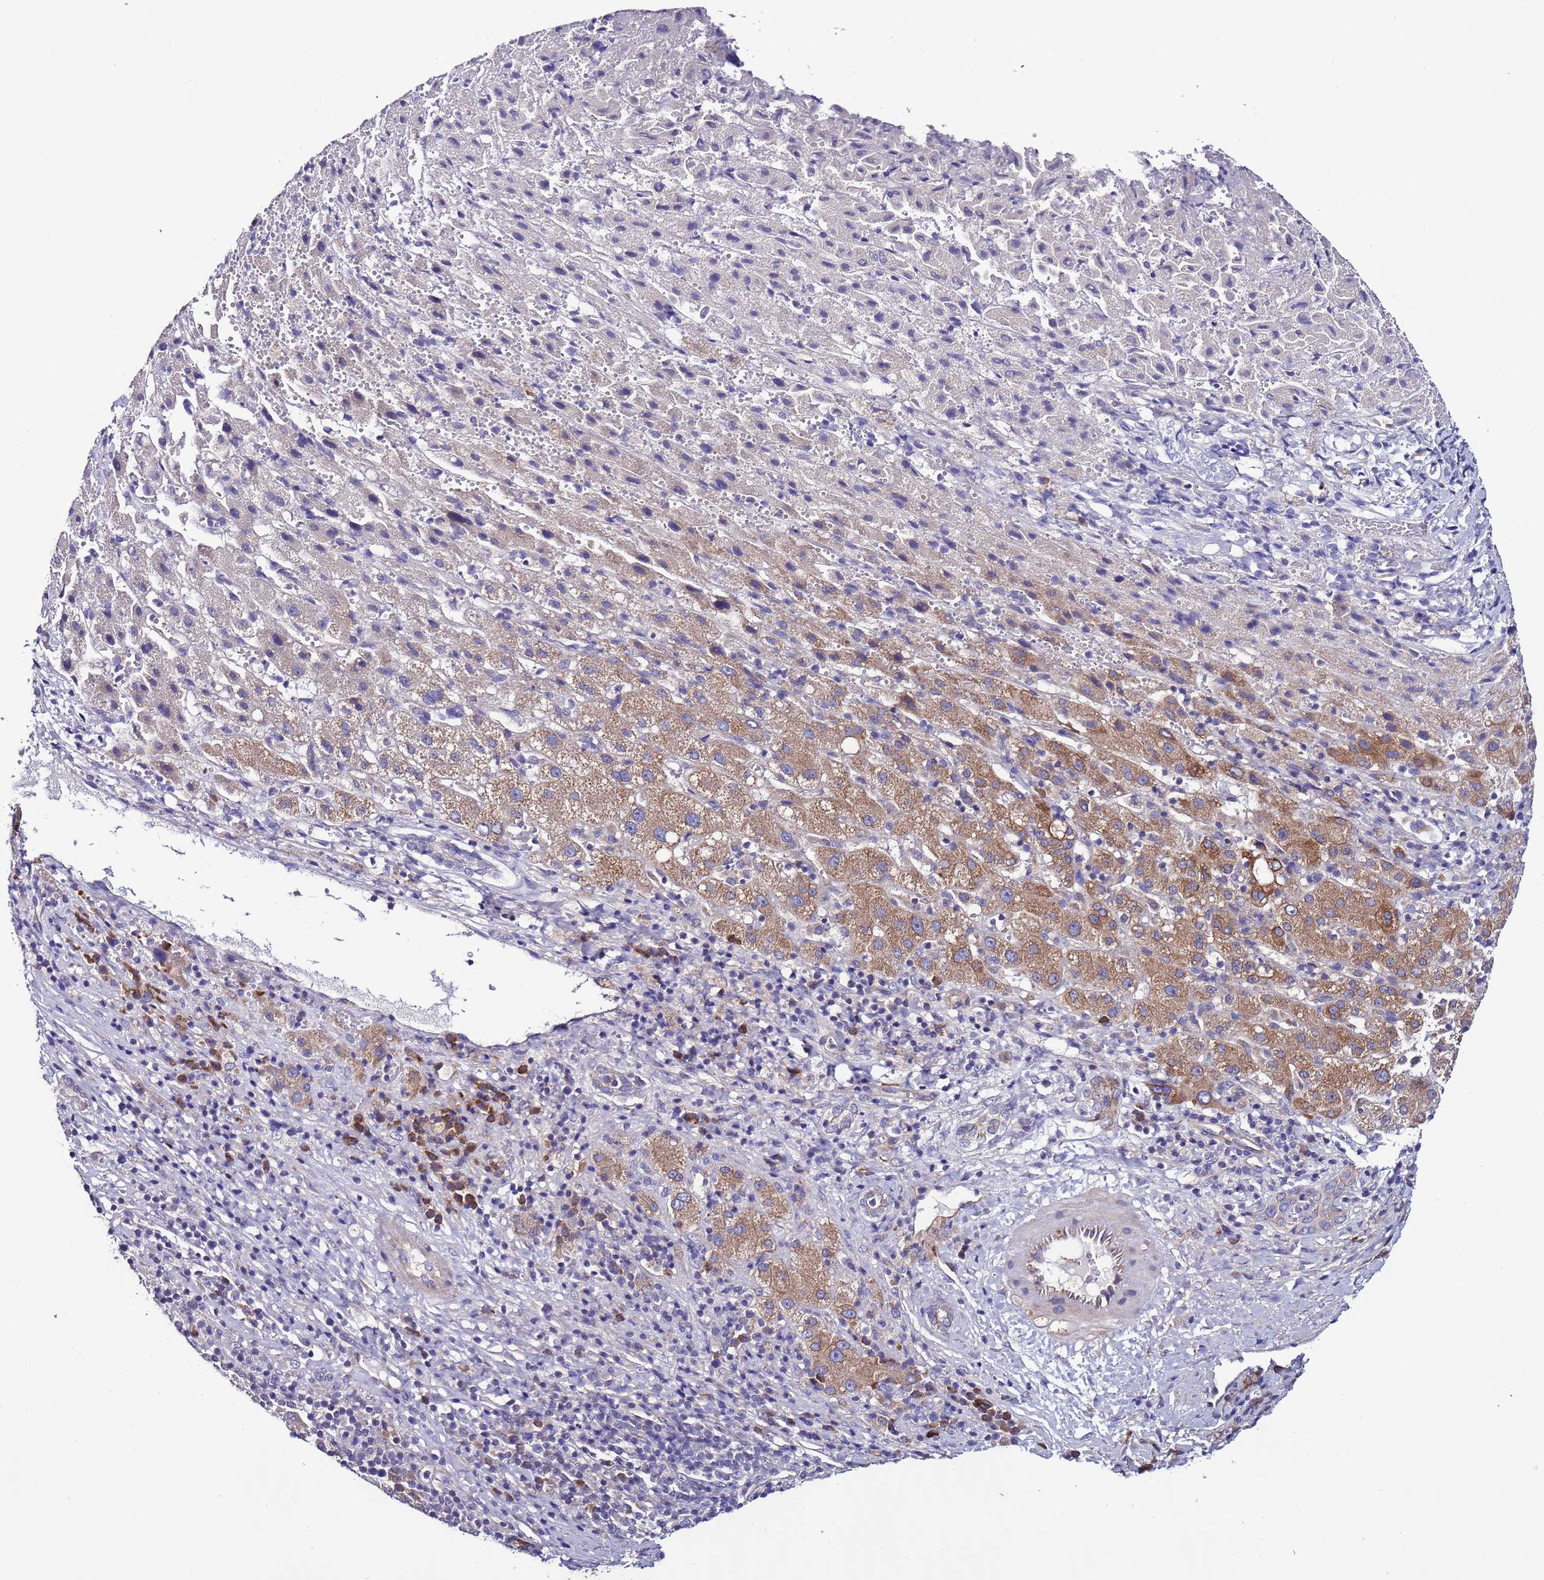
{"staining": {"intensity": "moderate", "quantity": "<25%", "location": "cytoplasmic/membranous"}, "tissue": "liver cancer", "cell_type": "Tumor cells", "image_type": "cancer", "snomed": [{"axis": "morphology", "description": "Carcinoma, Hepatocellular, NOS"}, {"axis": "topography", "description": "Liver"}], "caption": "About <25% of tumor cells in hepatocellular carcinoma (liver) display moderate cytoplasmic/membranous protein expression as visualized by brown immunohistochemical staining.", "gene": "SPCS1", "patient": {"sex": "female", "age": 58}}